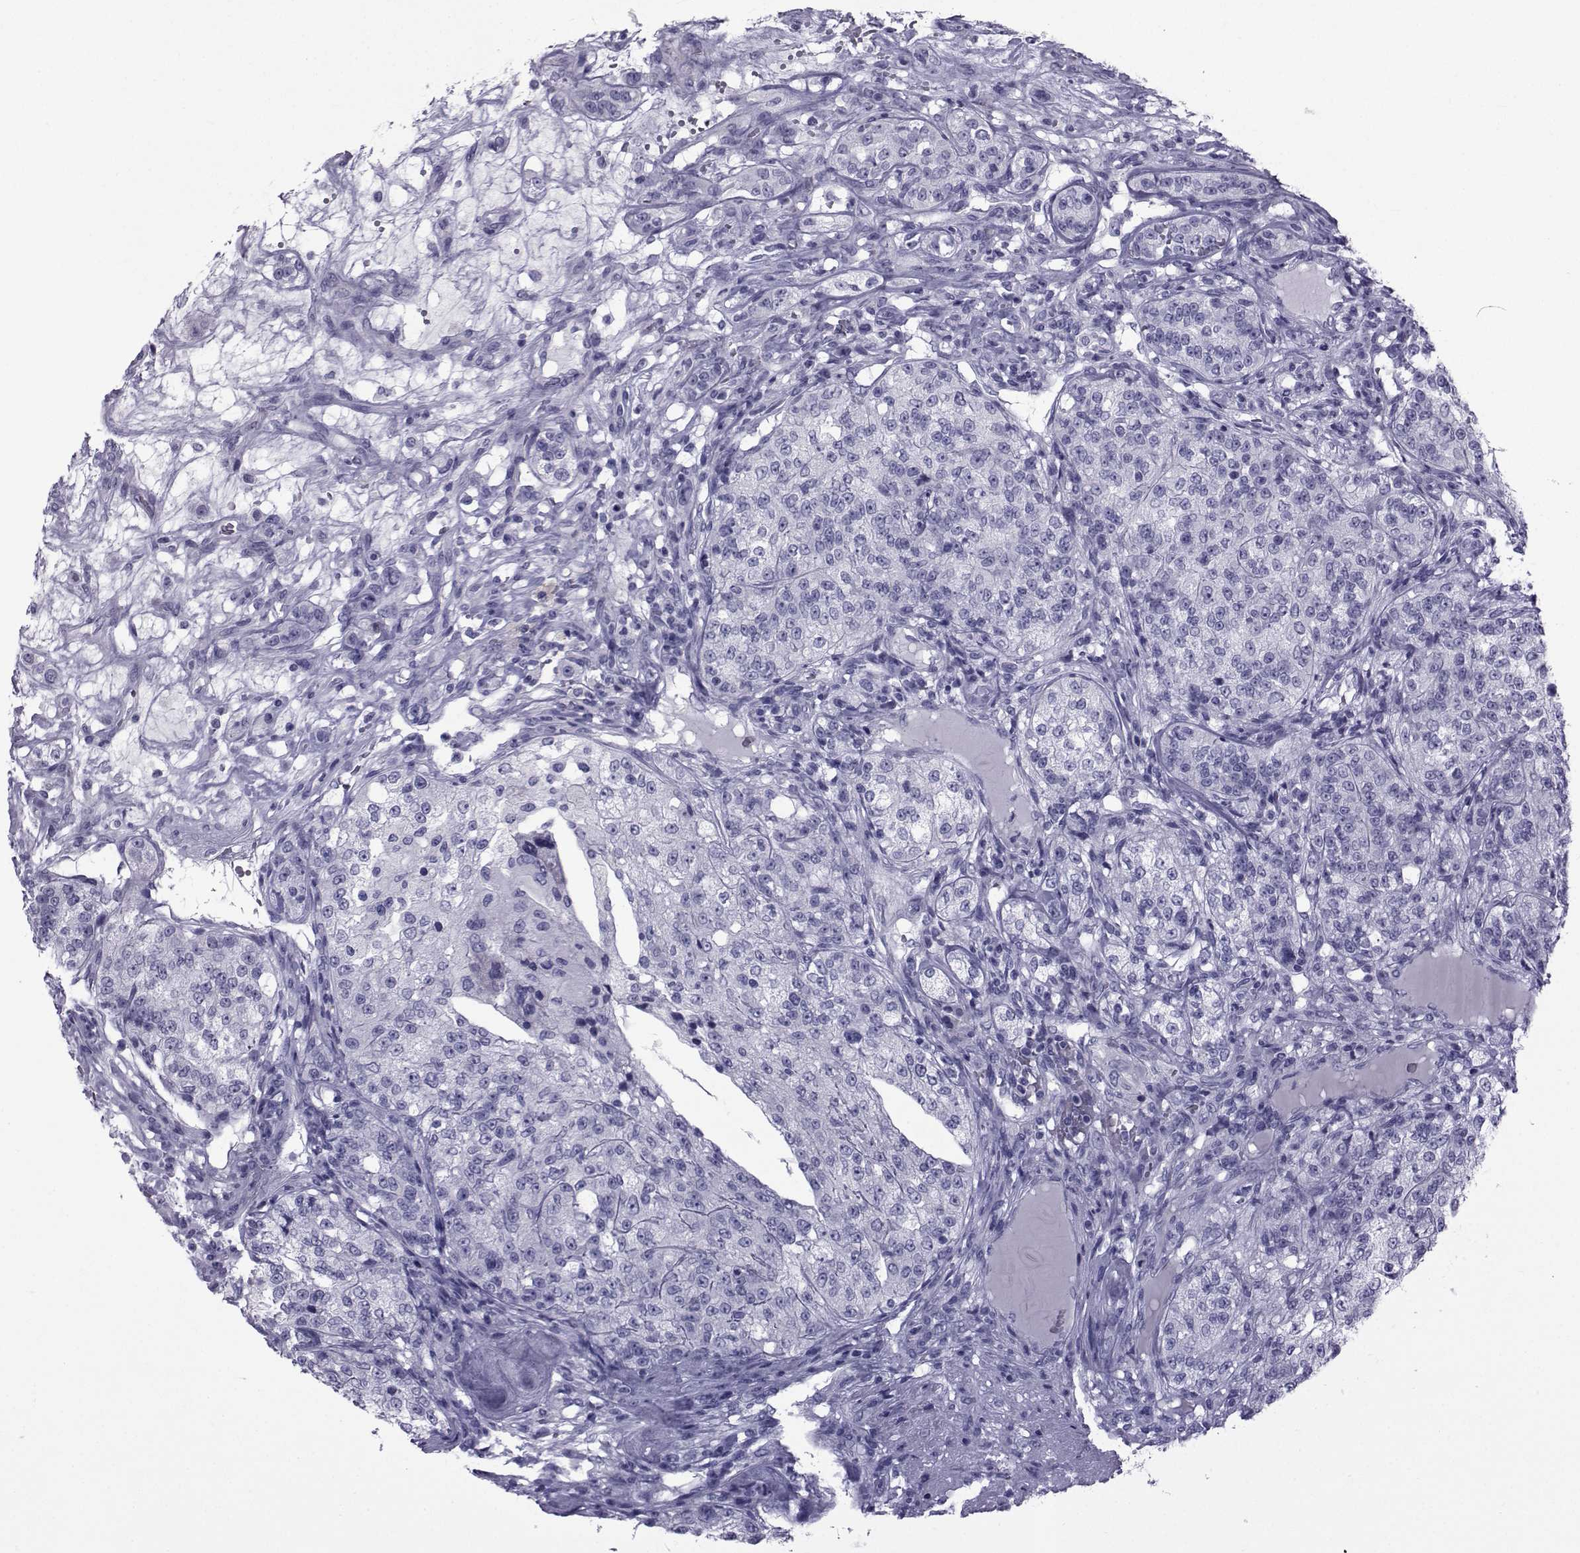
{"staining": {"intensity": "negative", "quantity": "none", "location": "none"}, "tissue": "renal cancer", "cell_type": "Tumor cells", "image_type": "cancer", "snomed": [{"axis": "morphology", "description": "Adenocarcinoma, NOS"}, {"axis": "topography", "description": "Kidney"}], "caption": "Tumor cells are negative for protein expression in human renal adenocarcinoma. (DAB (3,3'-diaminobenzidine) IHC with hematoxylin counter stain).", "gene": "SPANXD", "patient": {"sex": "female", "age": 63}}